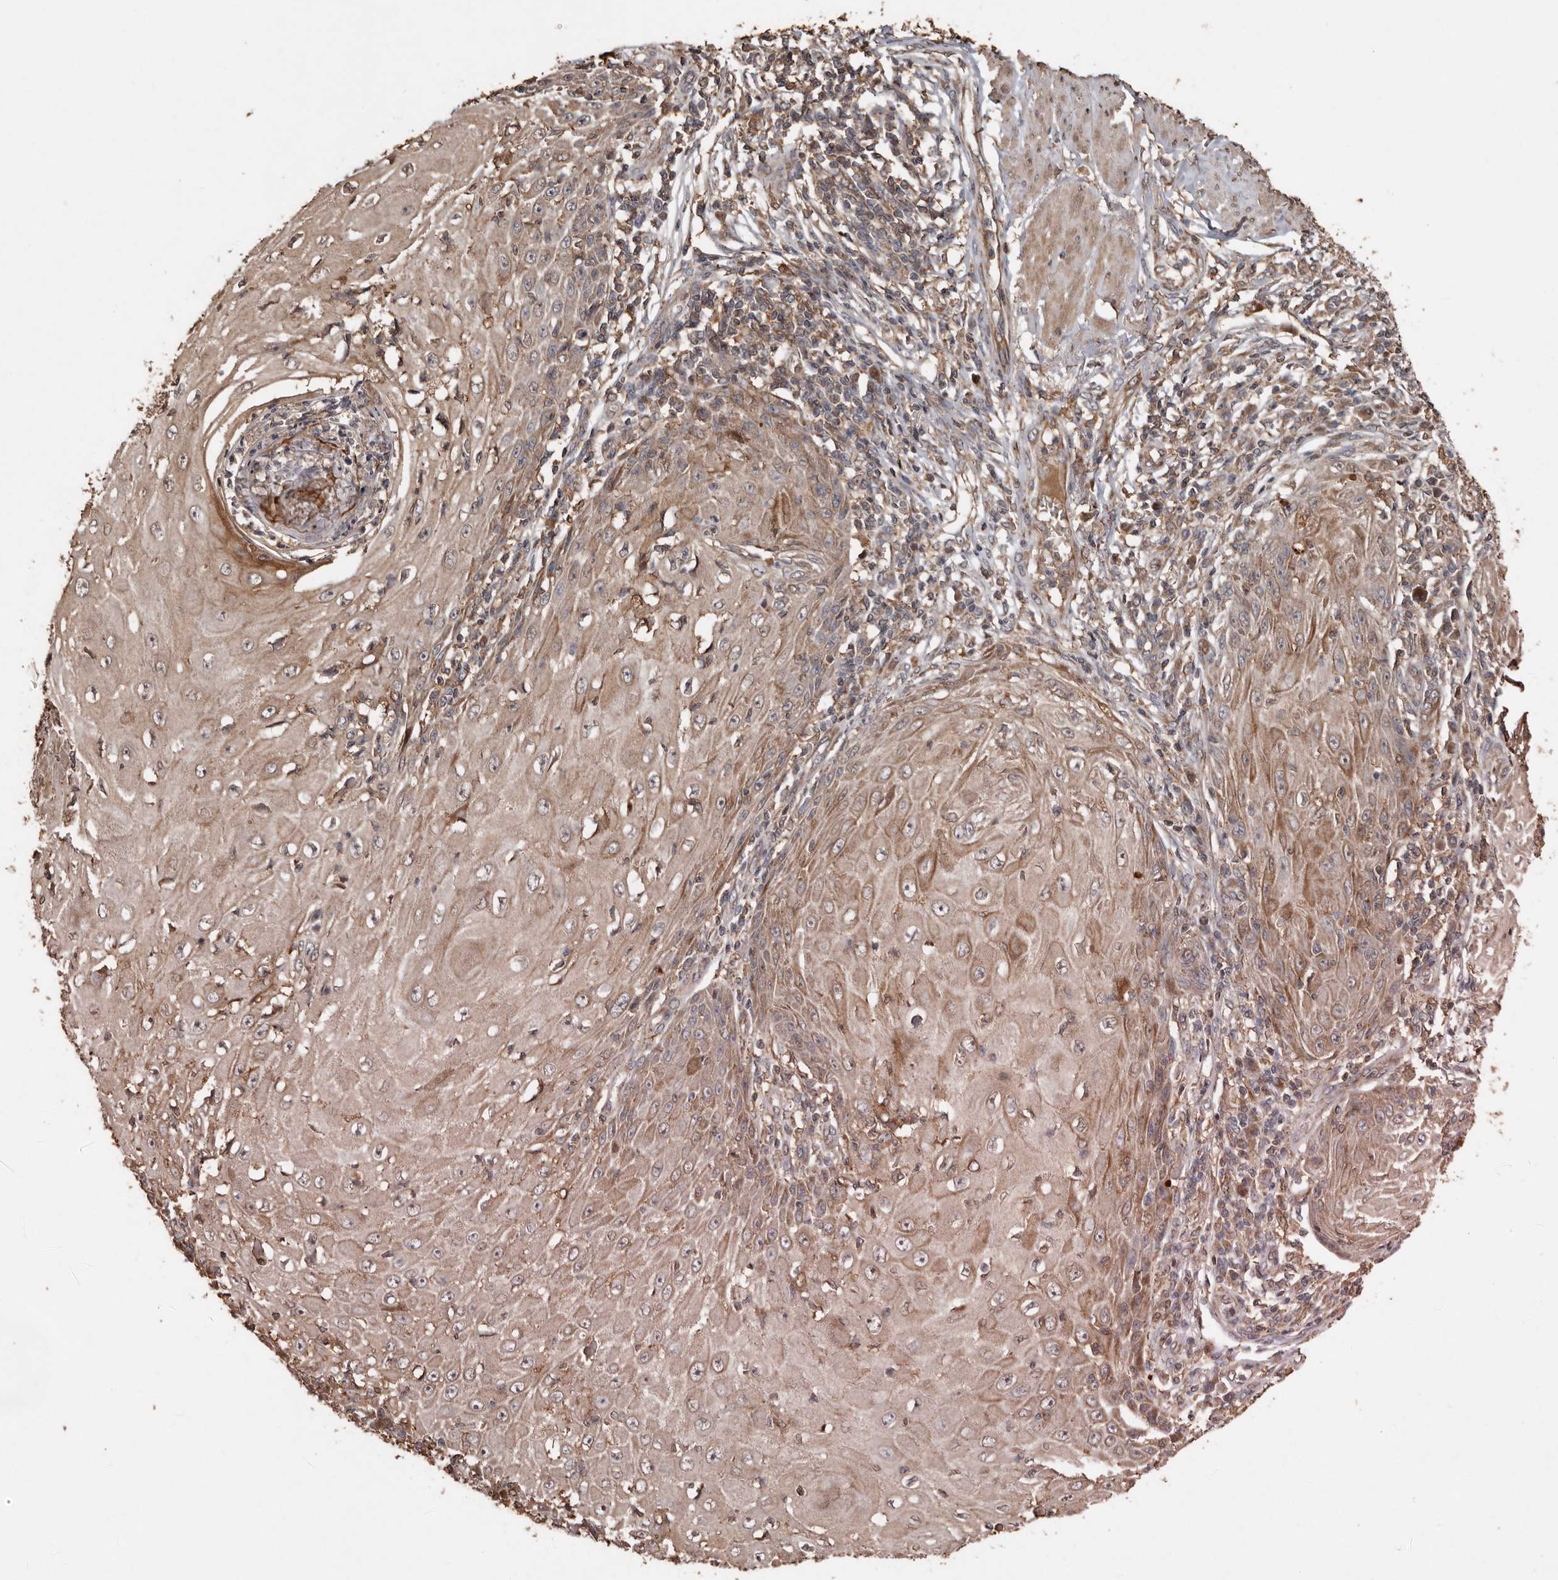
{"staining": {"intensity": "weak", "quantity": ">75%", "location": "cytoplasmic/membranous"}, "tissue": "skin cancer", "cell_type": "Tumor cells", "image_type": "cancer", "snomed": [{"axis": "morphology", "description": "Squamous cell carcinoma, NOS"}, {"axis": "topography", "description": "Skin"}], "caption": "Immunohistochemical staining of human skin cancer (squamous cell carcinoma) shows low levels of weak cytoplasmic/membranous protein expression in about >75% of tumor cells.", "gene": "RANBP17", "patient": {"sex": "female", "age": 73}}